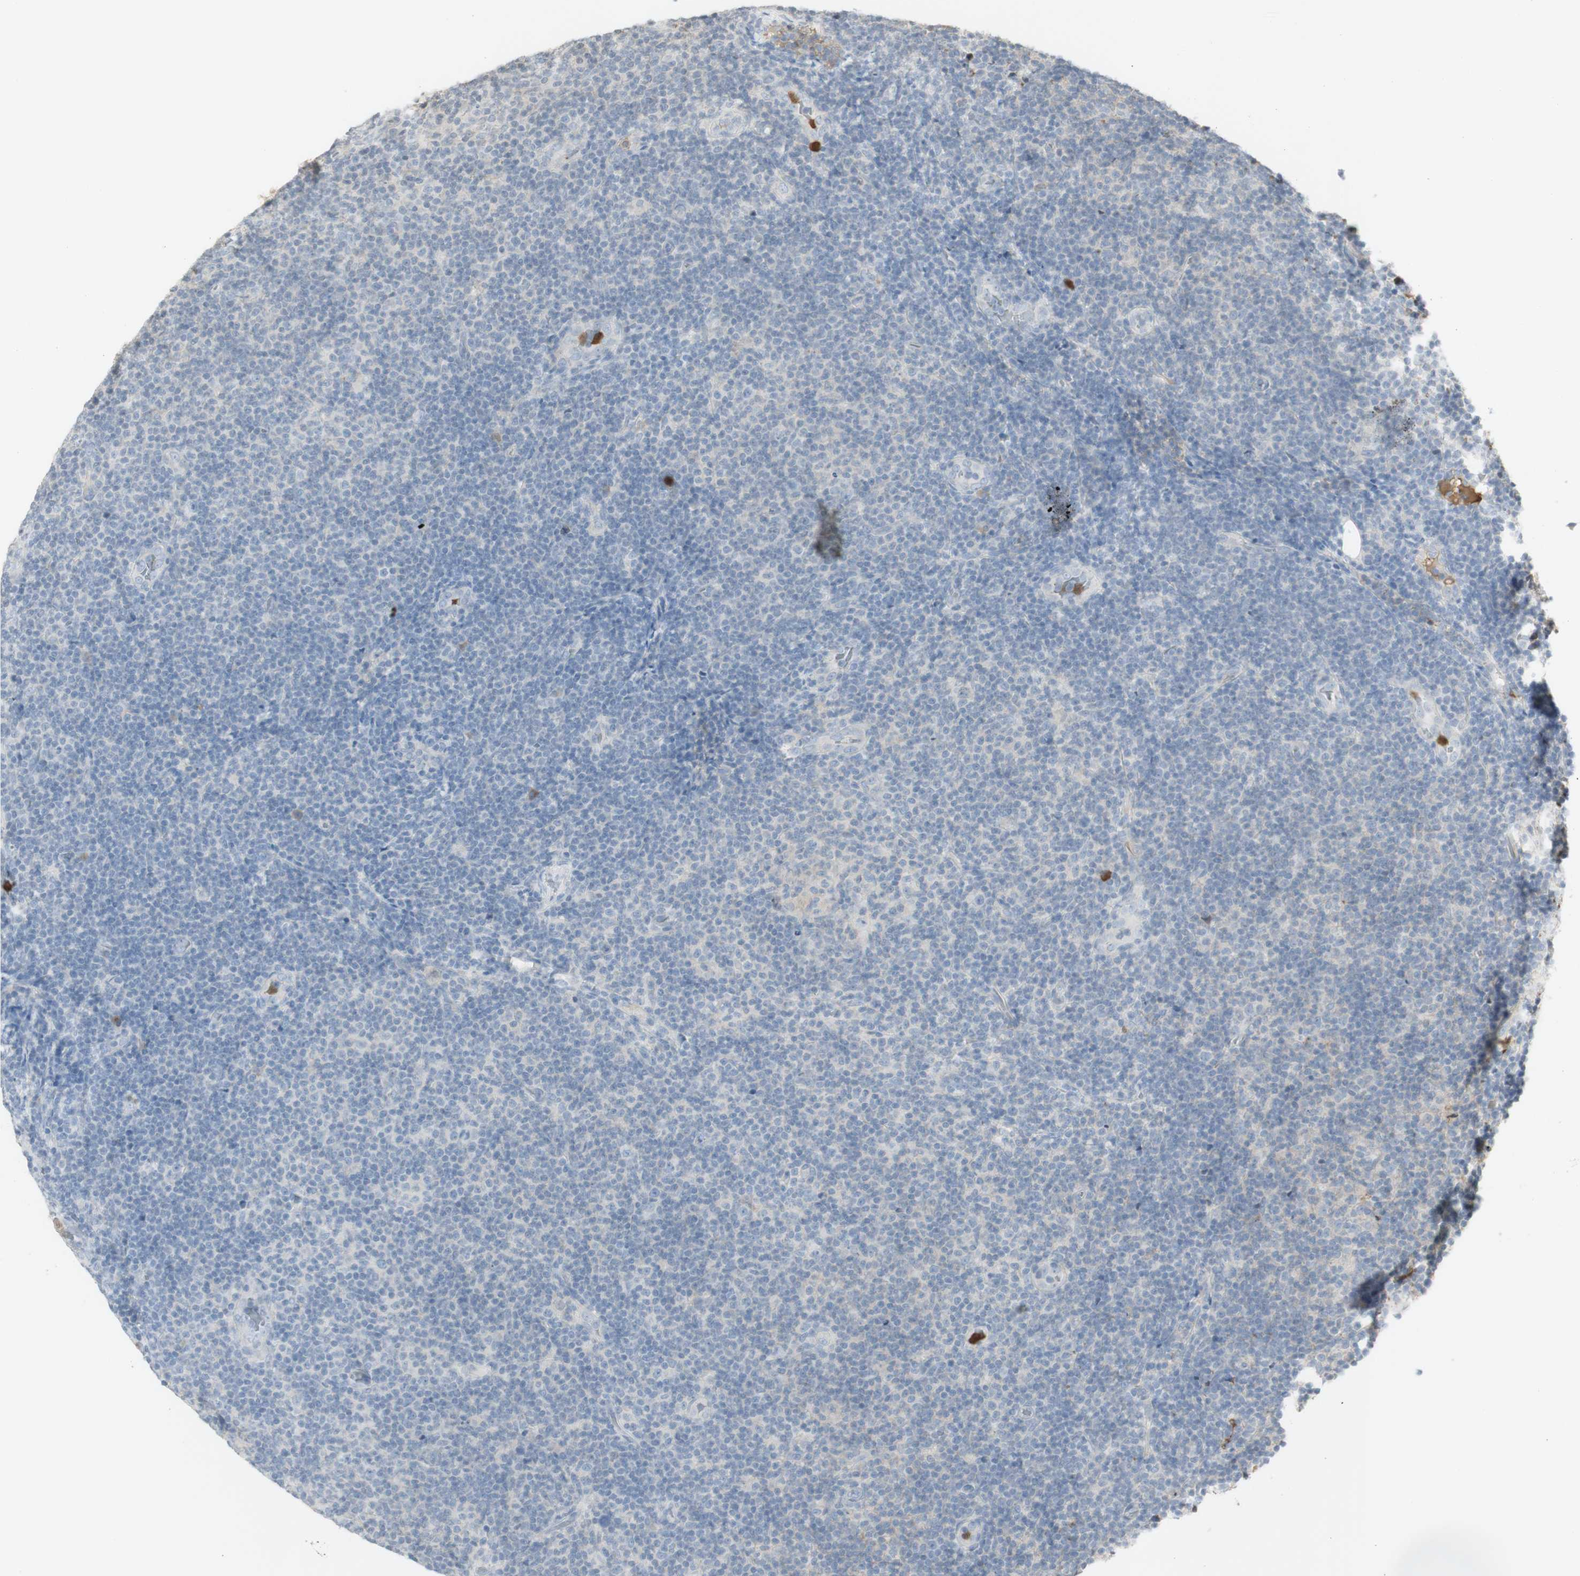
{"staining": {"intensity": "negative", "quantity": "none", "location": "none"}, "tissue": "lymphoma", "cell_type": "Tumor cells", "image_type": "cancer", "snomed": [{"axis": "morphology", "description": "Malignant lymphoma, non-Hodgkin's type, Low grade"}, {"axis": "topography", "description": "Lymph node"}], "caption": "Tumor cells show no significant protein expression in malignant lymphoma, non-Hodgkin's type (low-grade). (Brightfield microscopy of DAB (3,3'-diaminobenzidine) immunohistochemistry (IHC) at high magnification).", "gene": "NID1", "patient": {"sex": "male", "age": 83}}